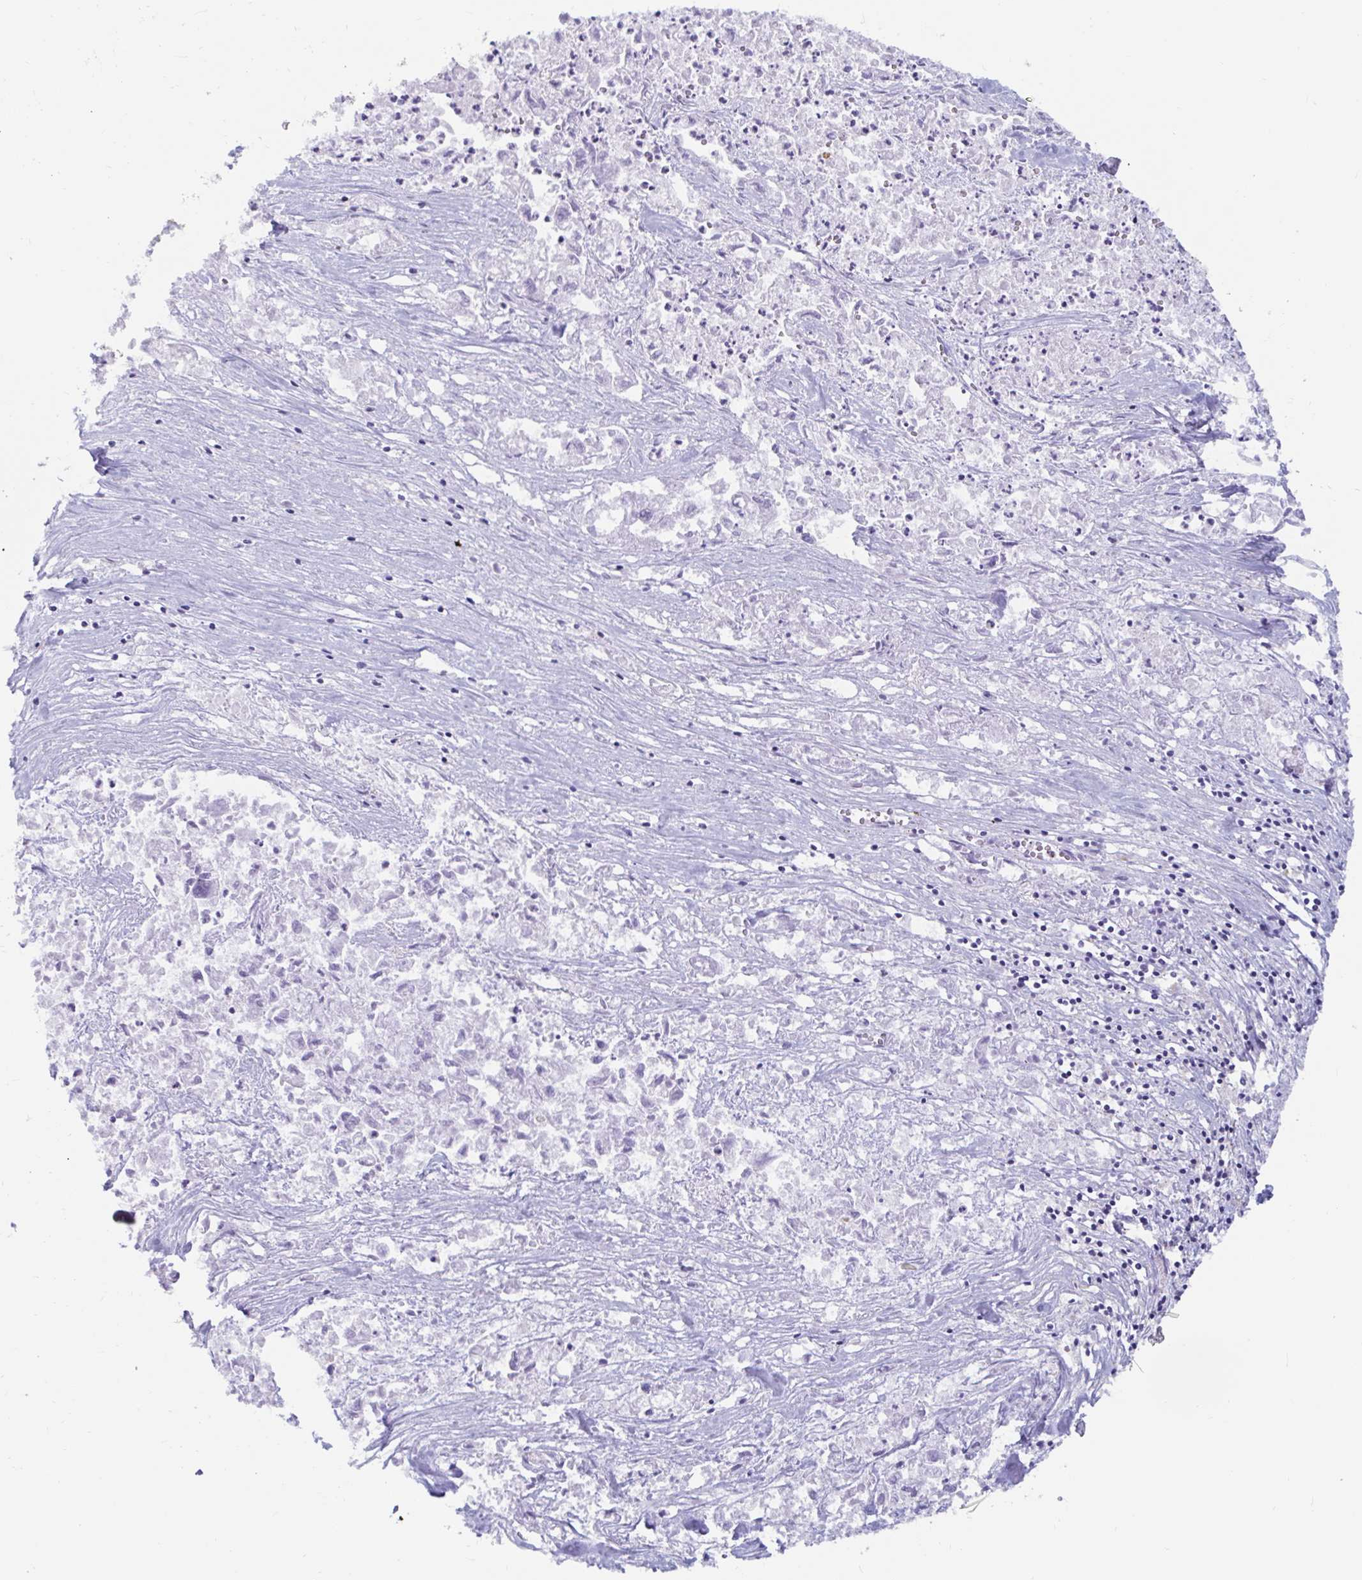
{"staining": {"intensity": "negative", "quantity": "none", "location": "none"}, "tissue": "pancreatic cancer", "cell_type": "Tumor cells", "image_type": "cancer", "snomed": [{"axis": "morphology", "description": "Adenocarcinoma, NOS"}, {"axis": "topography", "description": "Pancreas"}], "caption": "Immunohistochemical staining of human pancreatic cancer reveals no significant expression in tumor cells. (Brightfield microscopy of DAB immunohistochemistry (IHC) at high magnification).", "gene": "GKN2", "patient": {"sex": "male", "age": 72}}